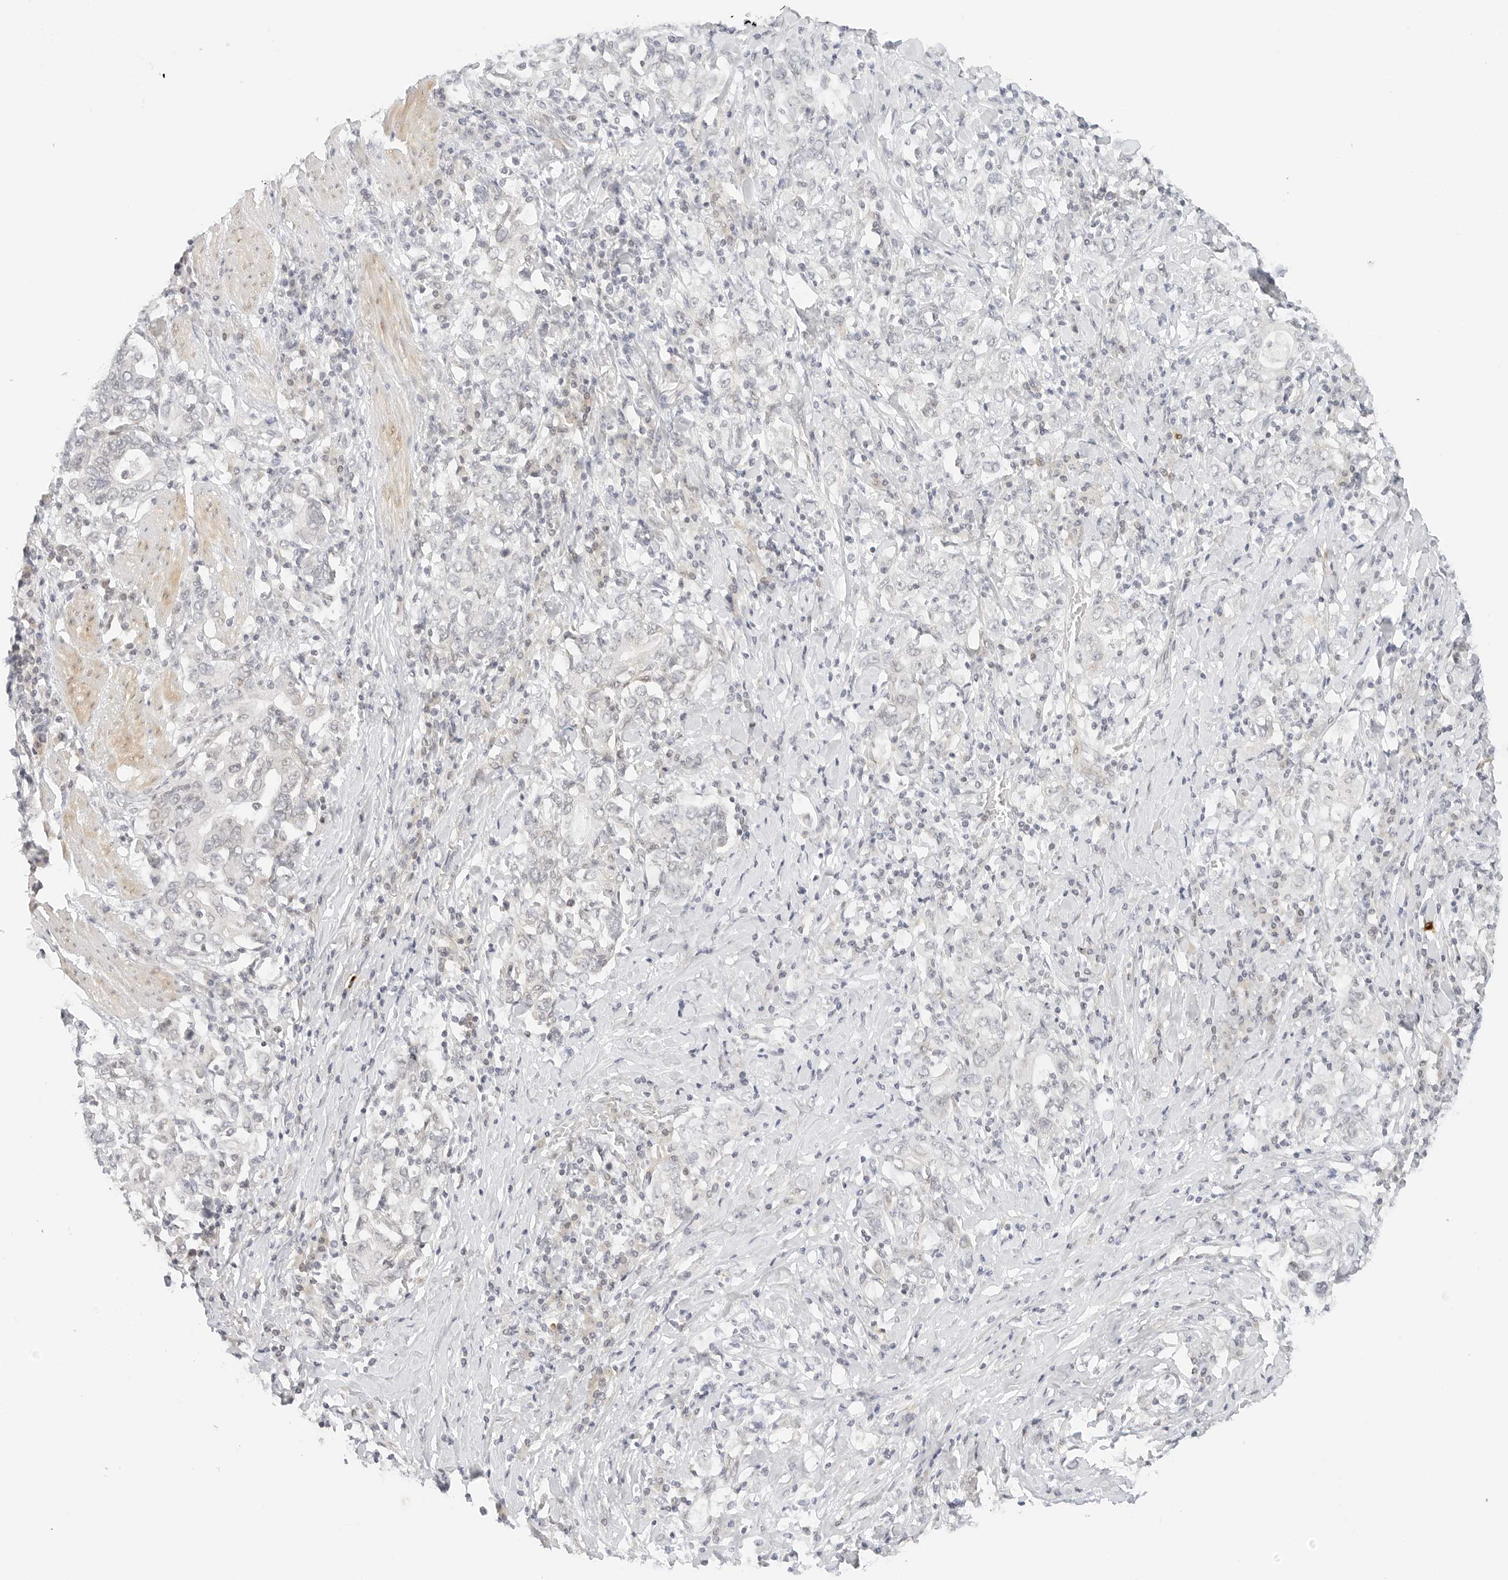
{"staining": {"intensity": "negative", "quantity": "none", "location": "none"}, "tissue": "stomach cancer", "cell_type": "Tumor cells", "image_type": "cancer", "snomed": [{"axis": "morphology", "description": "Adenocarcinoma, NOS"}, {"axis": "topography", "description": "Stomach, upper"}], "caption": "Immunohistochemistry of stomach cancer (adenocarcinoma) exhibits no expression in tumor cells.", "gene": "NEO1", "patient": {"sex": "male", "age": 62}}